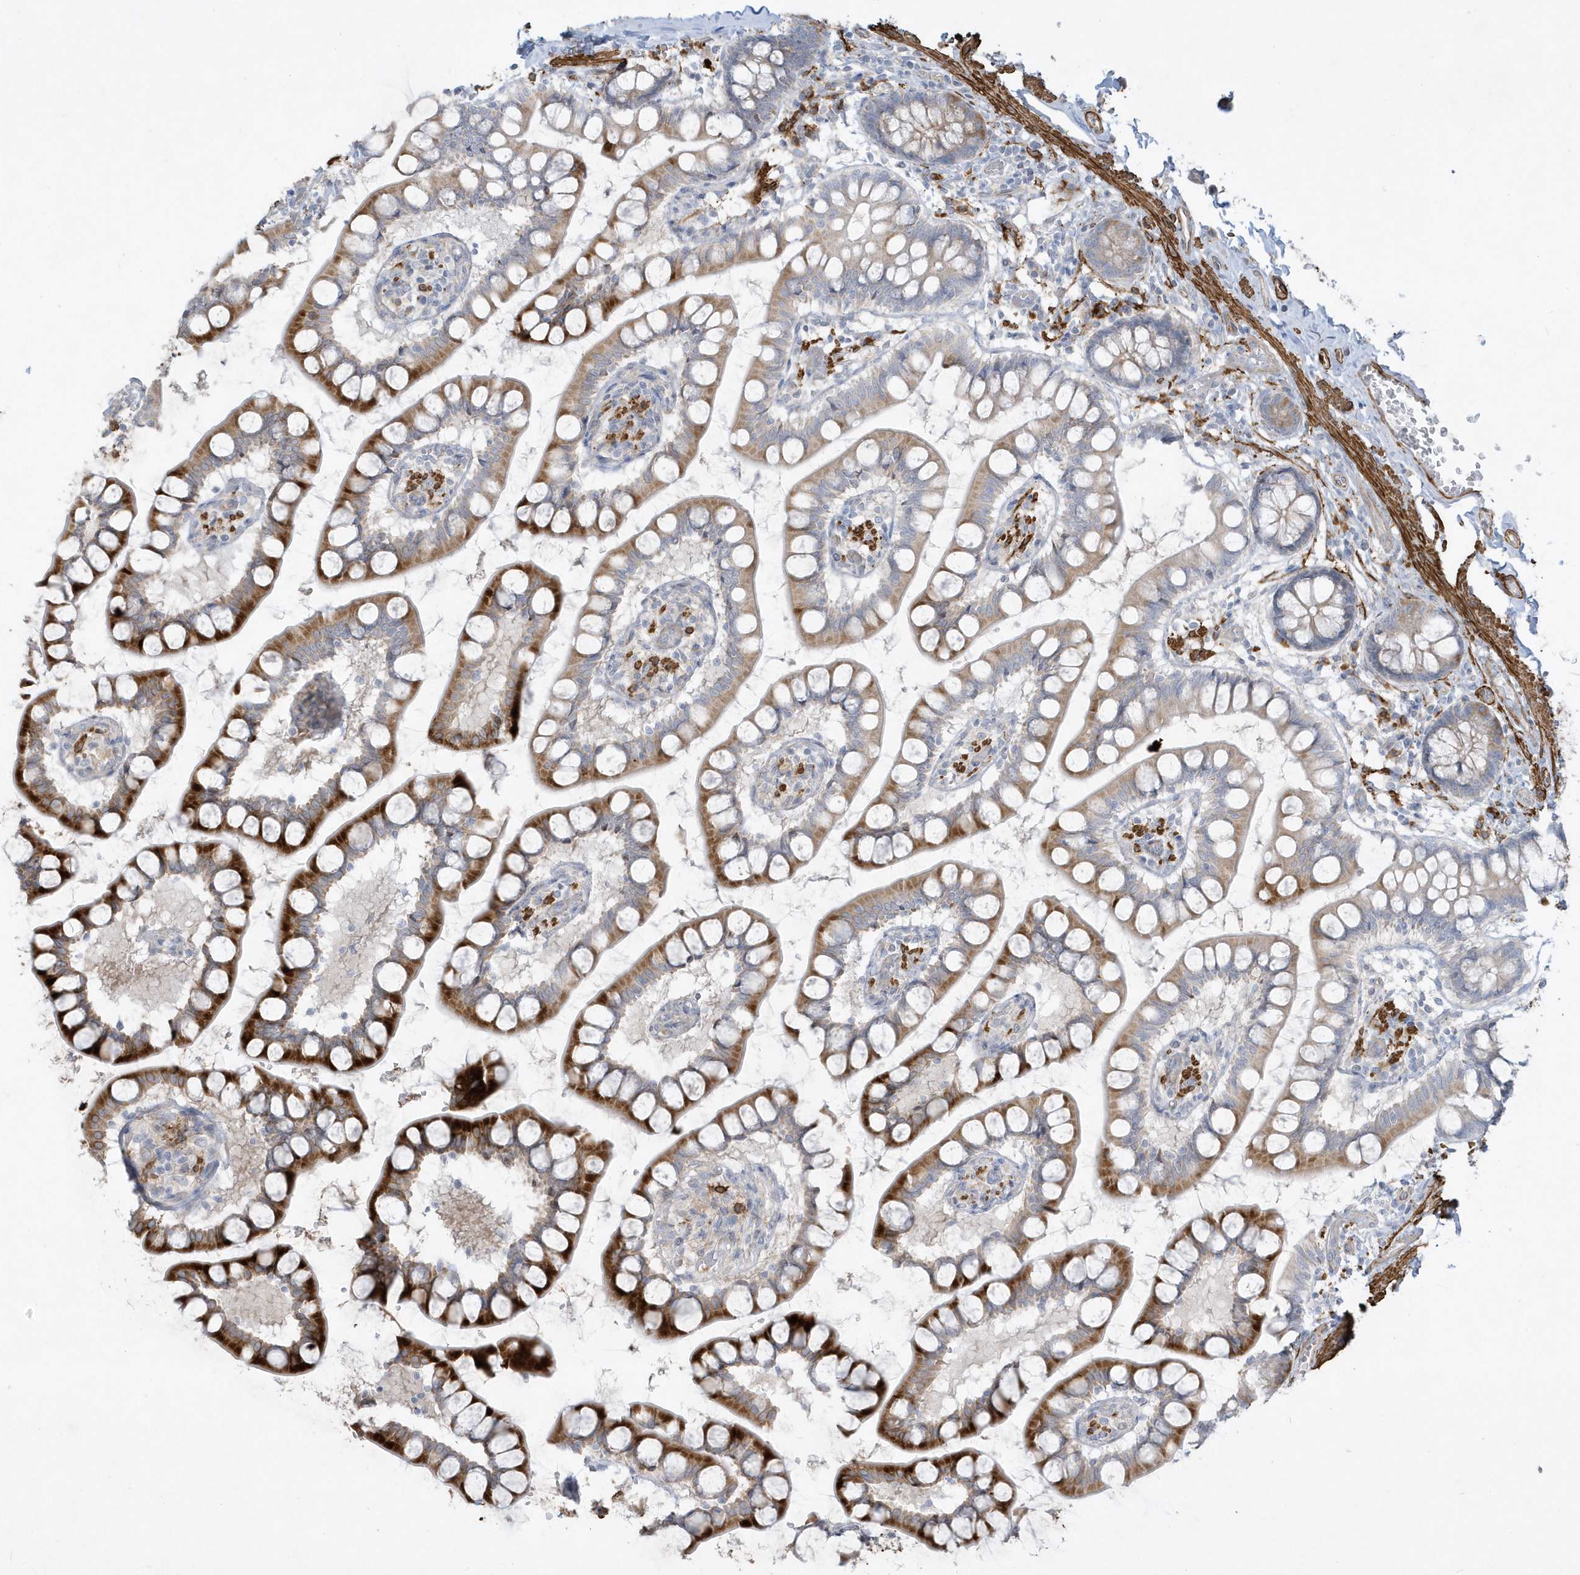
{"staining": {"intensity": "strong", "quantity": "25%-75%", "location": "cytoplasmic/membranous"}, "tissue": "small intestine", "cell_type": "Glandular cells", "image_type": "normal", "snomed": [{"axis": "morphology", "description": "Normal tissue, NOS"}, {"axis": "topography", "description": "Small intestine"}], "caption": "Immunohistochemistry (IHC) of unremarkable small intestine exhibits high levels of strong cytoplasmic/membranous staining in about 25%-75% of glandular cells. (DAB IHC with brightfield microscopy, high magnification).", "gene": "THADA", "patient": {"sex": "male", "age": 52}}